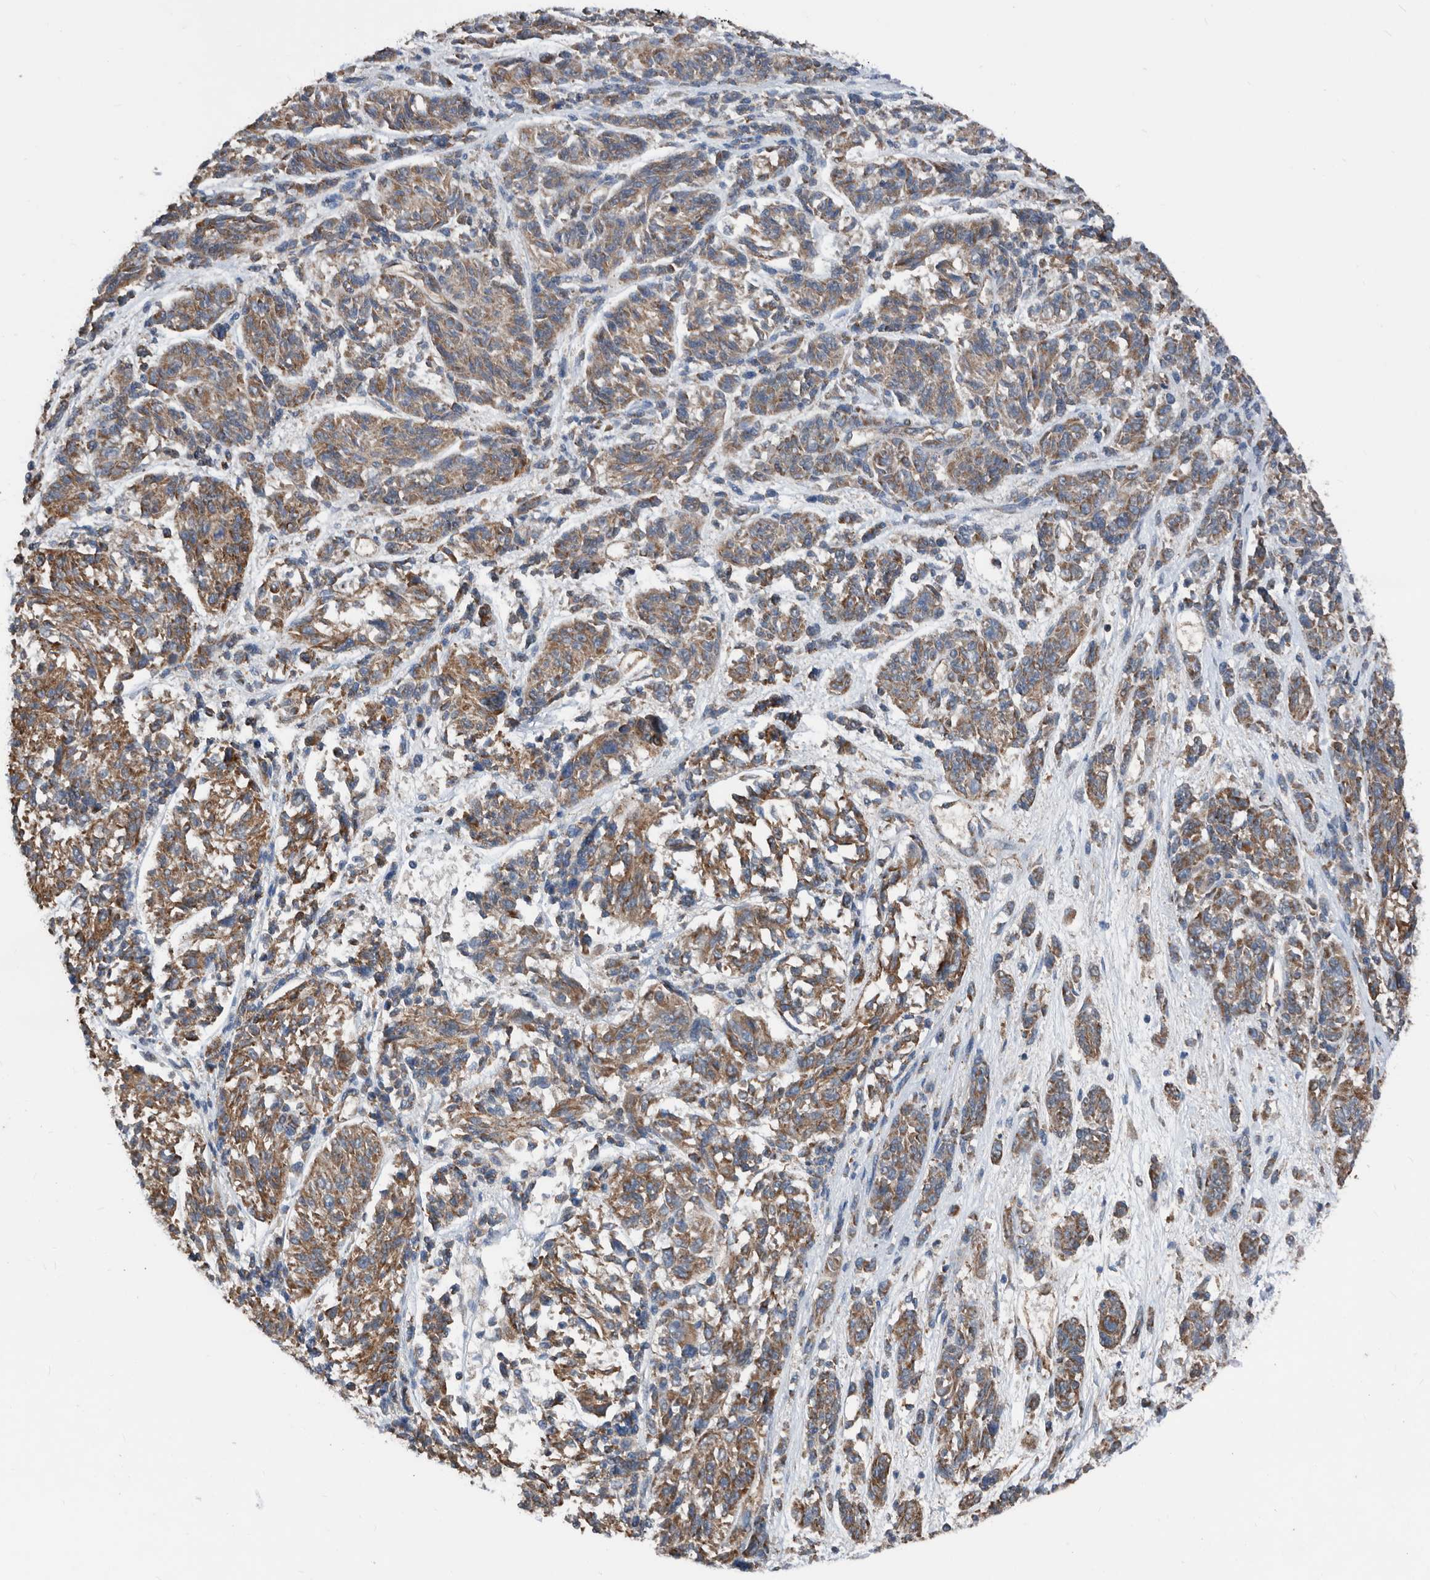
{"staining": {"intensity": "moderate", "quantity": ">75%", "location": "cytoplasmic/membranous"}, "tissue": "melanoma", "cell_type": "Tumor cells", "image_type": "cancer", "snomed": [{"axis": "morphology", "description": "Malignant melanoma, NOS"}, {"axis": "topography", "description": "Skin"}], "caption": "Brown immunohistochemical staining in human malignant melanoma displays moderate cytoplasmic/membranous expression in approximately >75% of tumor cells. (IHC, brightfield microscopy, high magnification).", "gene": "AFAP1", "patient": {"sex": "male", "age": 53}}